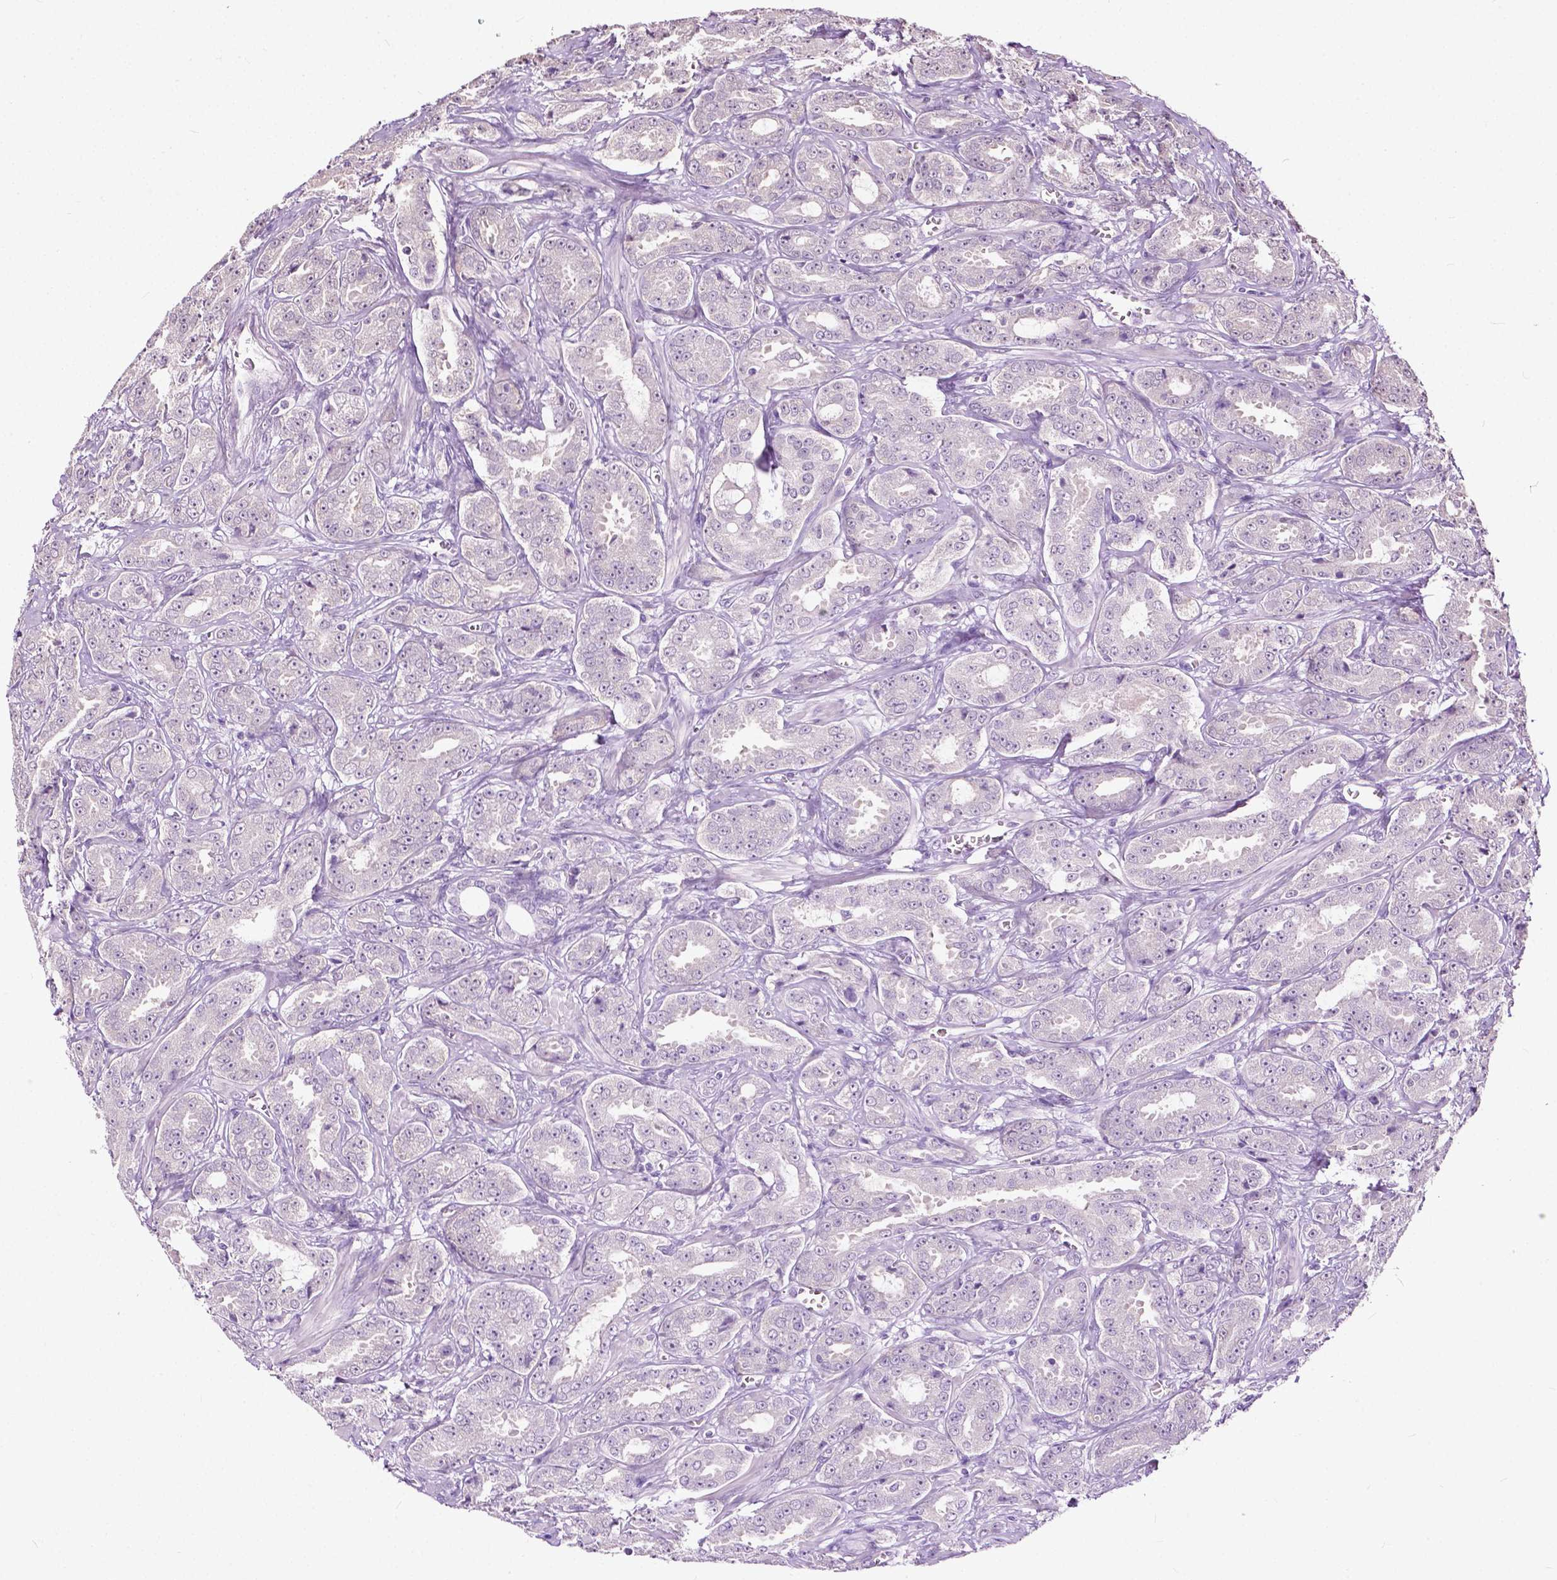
{"staining": {"intensity": "negative", "quantity": "none", "location": "none"}, "tissue": "prostate cancer", "cell_type": "Tumor cells", "image_type": "cancer", "snomed": [{"axis": "morphology", "description": "Adenocarcinoma, High grade"}, {"axis": "topography", "description": "Prostate"}], "caption": "This image is of prostate cancer (adenocarcinoma (high-grade)) stained with immunohistochemistry (IHC) to label a protein in brown with the nuclei are counter-stained blue. There is no positivity in tumor cells.", "gene": "GPR37L1", "patient": {"sex": "male", "age": 64}}